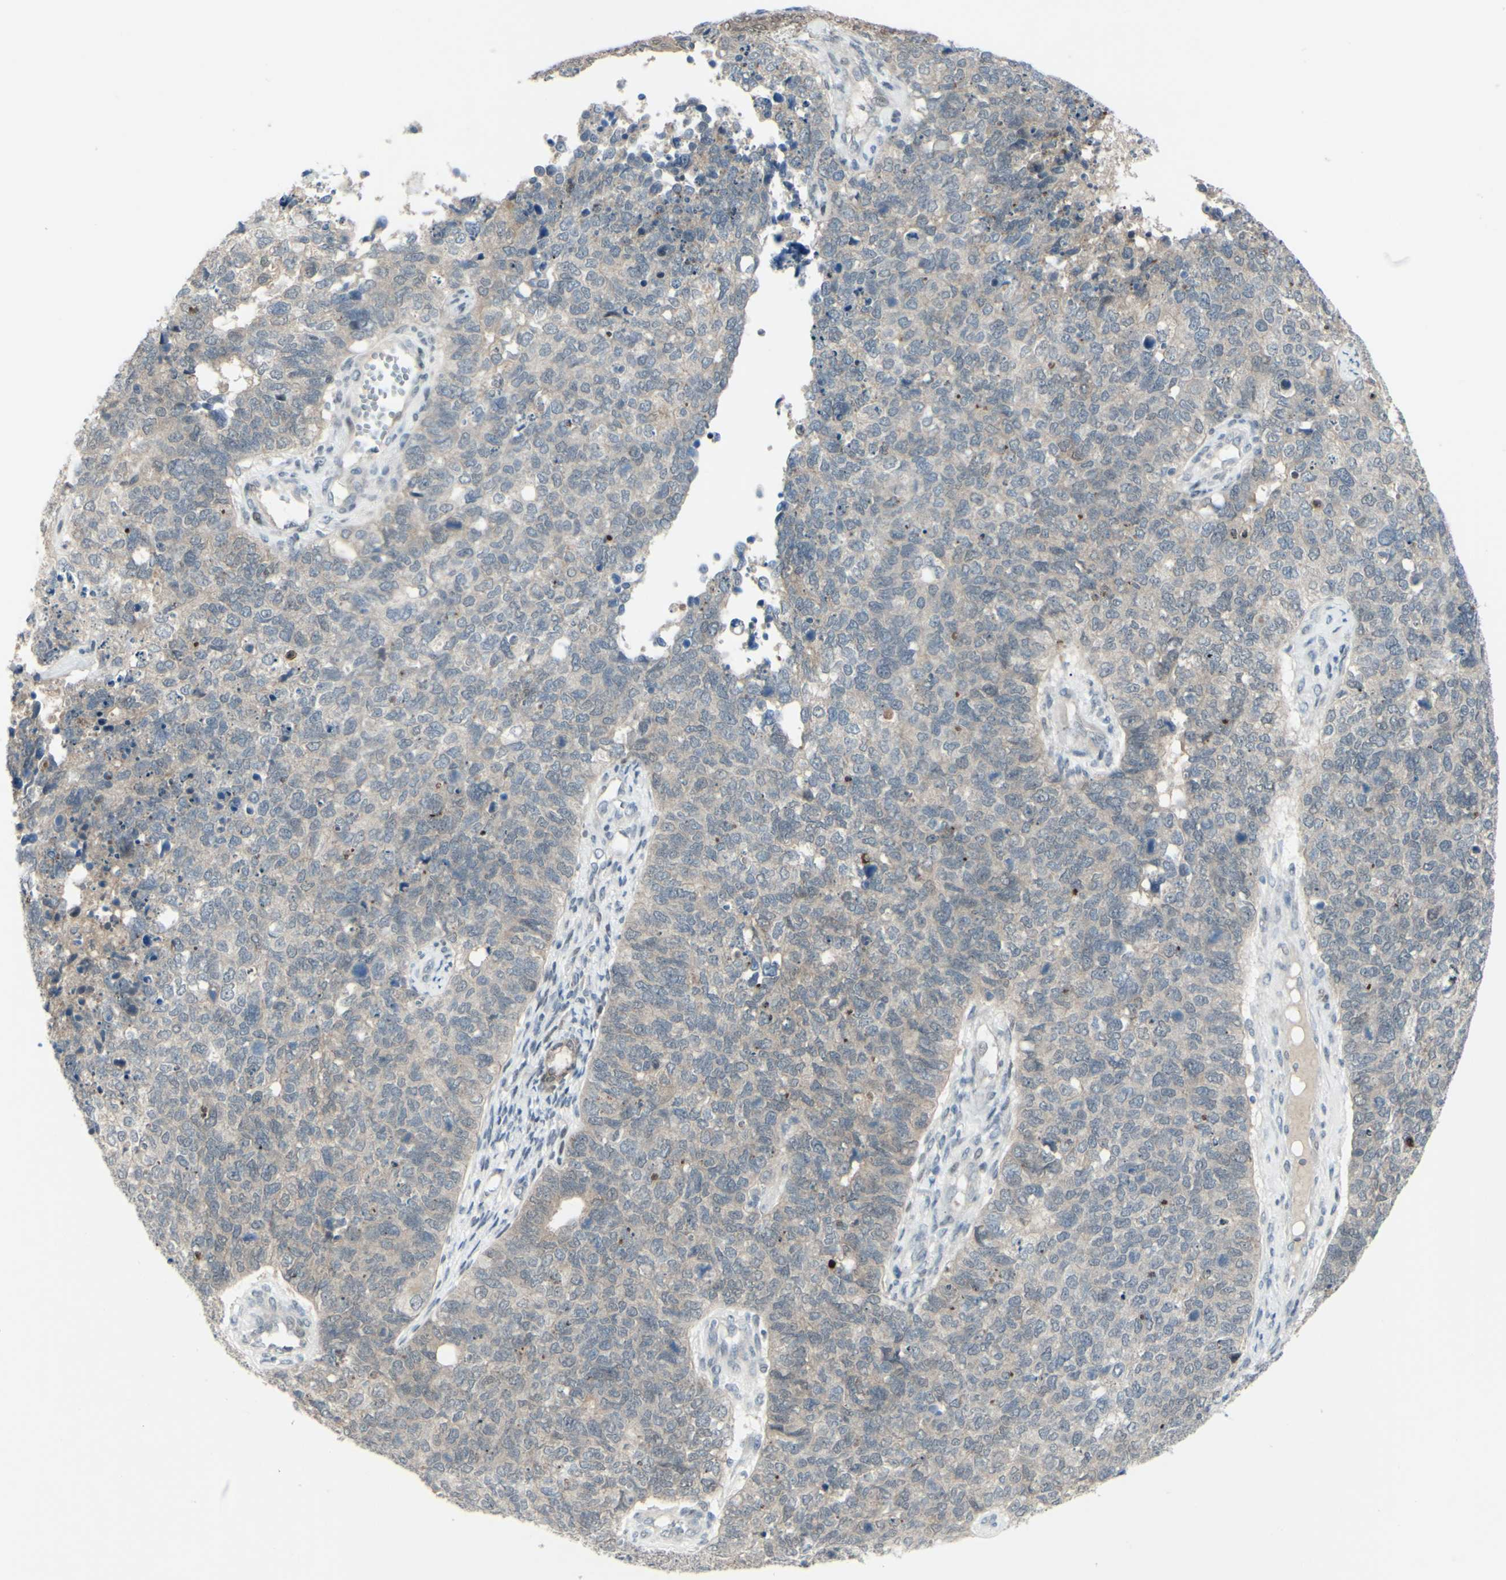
{"staining": {"intensity": "weak", "quantity": "<25%", "location": "cytoplasmic/membranous"}, "tissue": "cervical cancer", "cell_type": "Tumor cells", "image_type": "cancer", "snomed": [{"axis": "morphology", "description": "Squamous cell carcinoma, NOS"}, {"axis": "topography", "description": "Cervix"}], "caption": "Immunohistochemistry photomicrograph of squamous cell carcinoma (cervical) stained for a protein (brown), which displays no staining in tumor cells.", "gene": "ETNK1", "patient": {"sex": "female", "age": 63}}